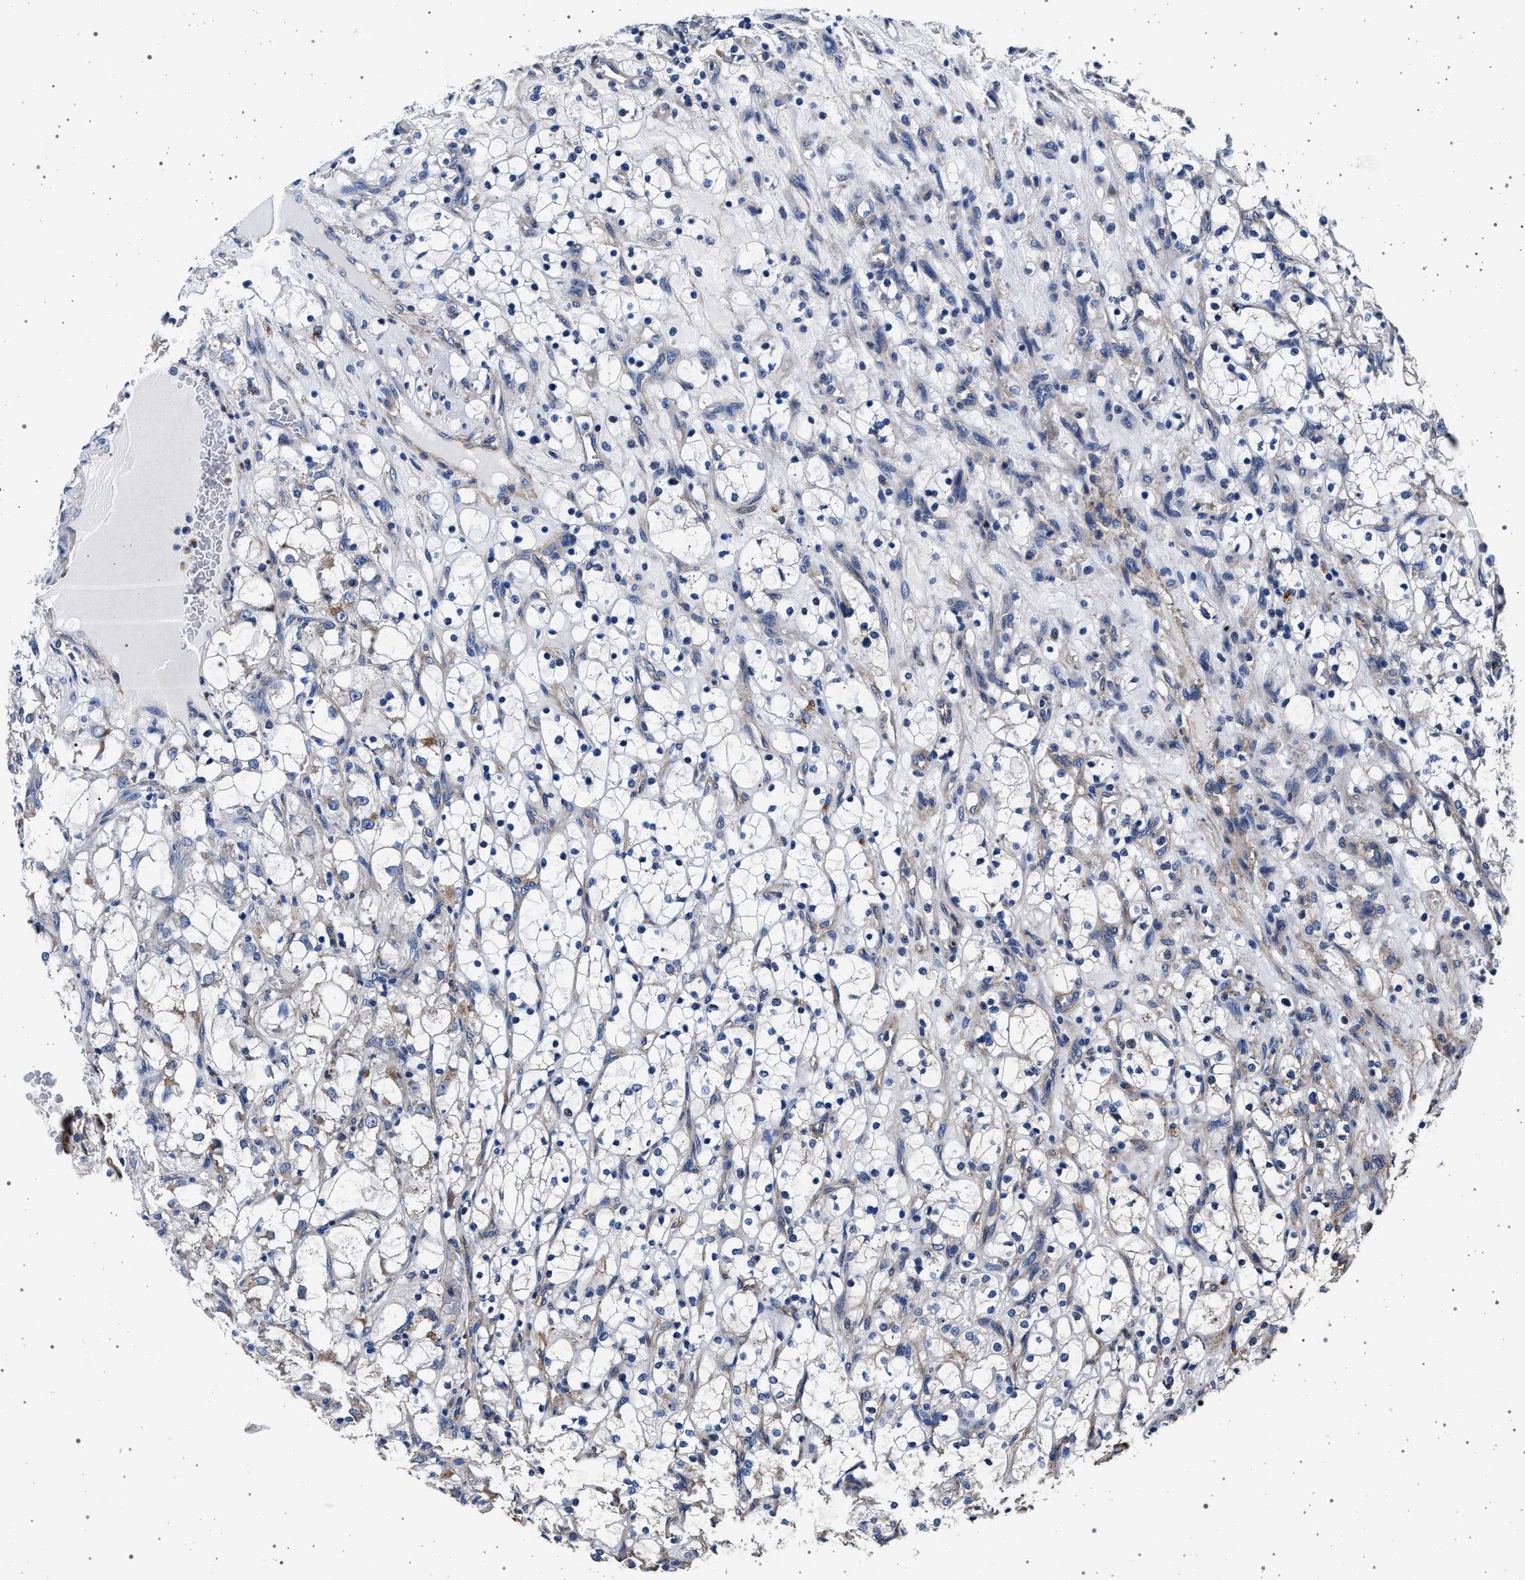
{"staining": {"intensity": "negative", "quantity": "none", "location": "none"}, "tissue": "renal cancer", "cell_type": "Tumor cells", "image_type": "cancer", "snomed": [{"axis": "morphology", "description": "Adenocarcinoma, NOS"}, {"axis": "topography", "description": "Kidney"}], "caption": "A histopathology image of human renal adenocarcinoma is negative for staining in tumor cells.", "gene": "KCNK6", "patient": {"sex": "female", "age": 69}}